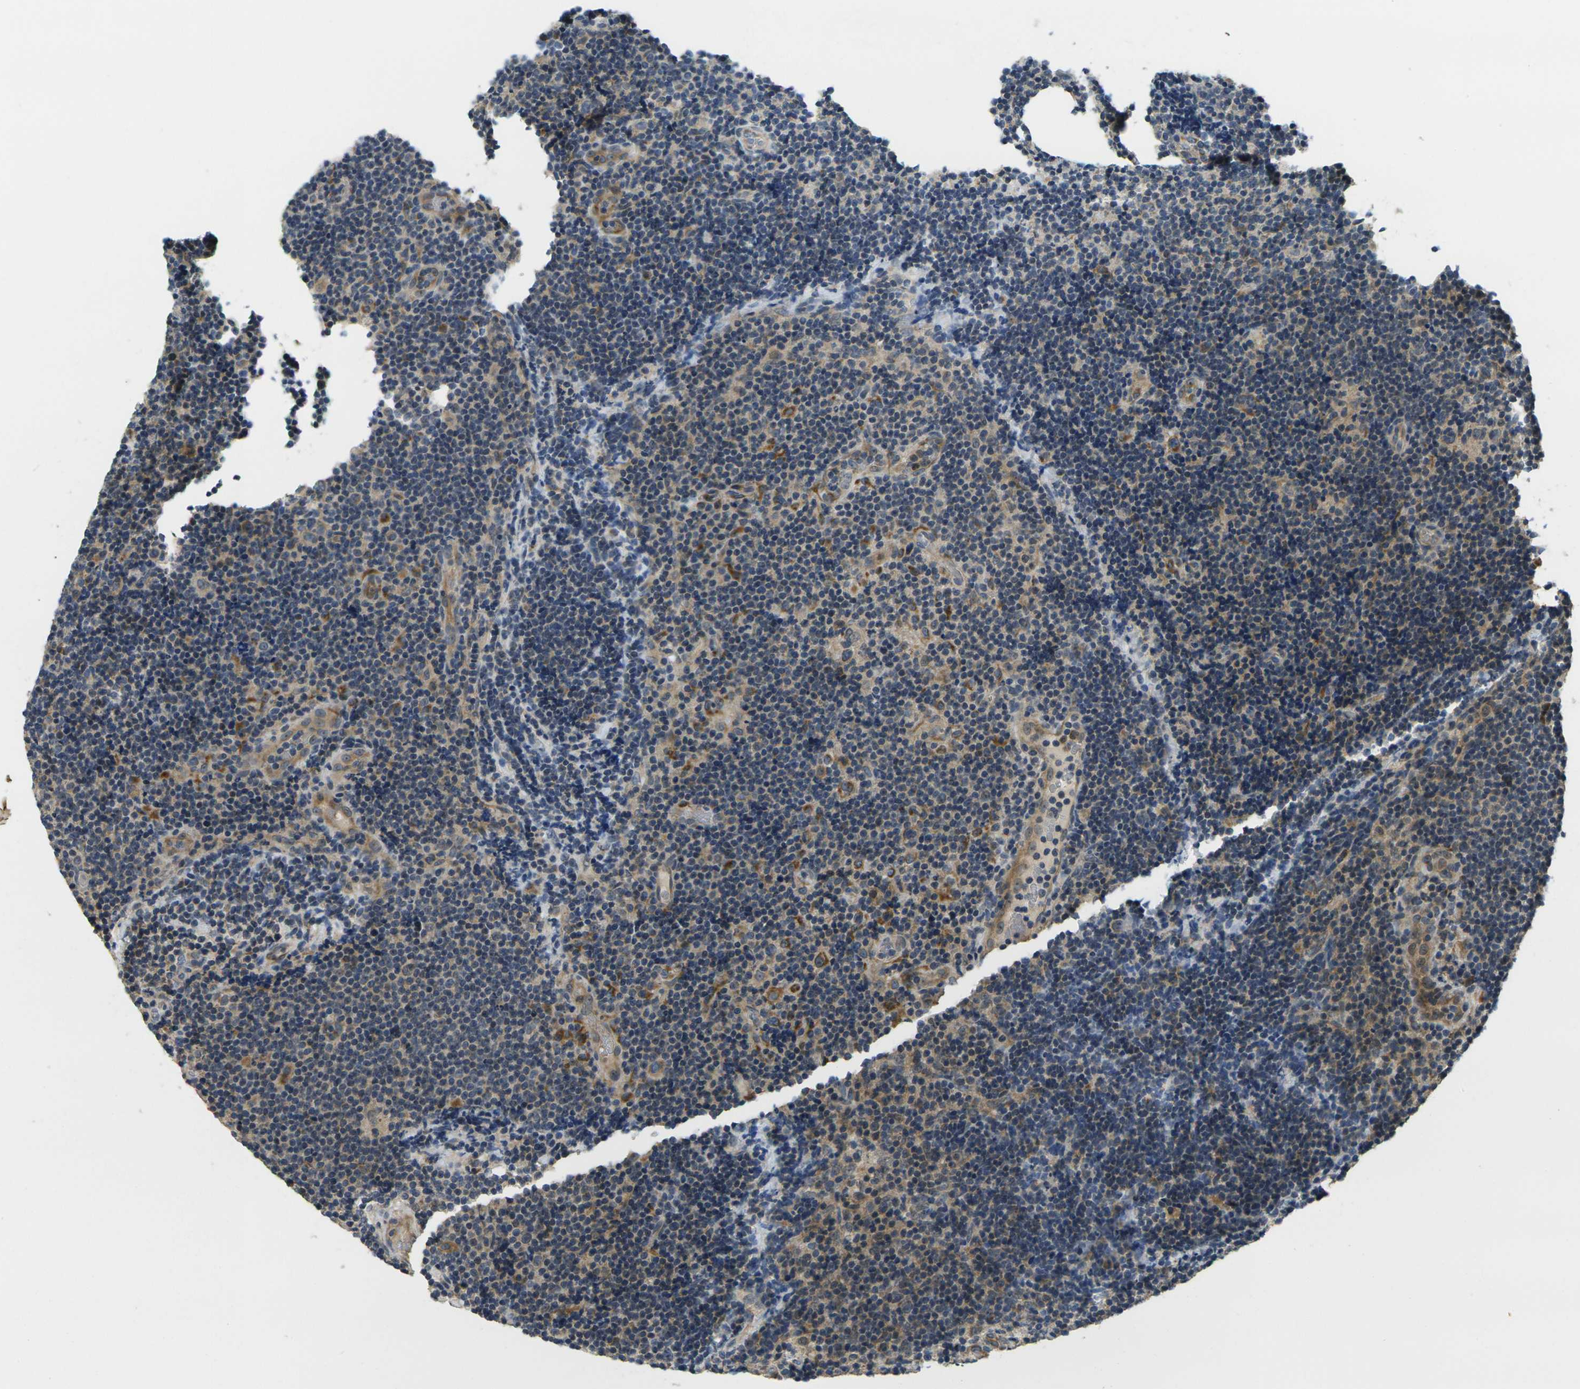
{"staining": {"intensity": "moderate", "quantity": "<25%", "location": "cytoplasmic/membranous"}, "tissue": "lymphoma", "cell_type": "Tumor cells", "image_type": "cancer", "snomed": [{"axis": "morphology", "description": "Malignant lymphoma, non-Hodgkin's type, Low grade"}, {"axis": "topography", "description": "Lymph node"}], "caption": "Lymphoma stained with a protein marker demonstrates moderate staining in tumor cells.", "gene": "MINAR2", "patient": {"sex": "male", "age": 83}}